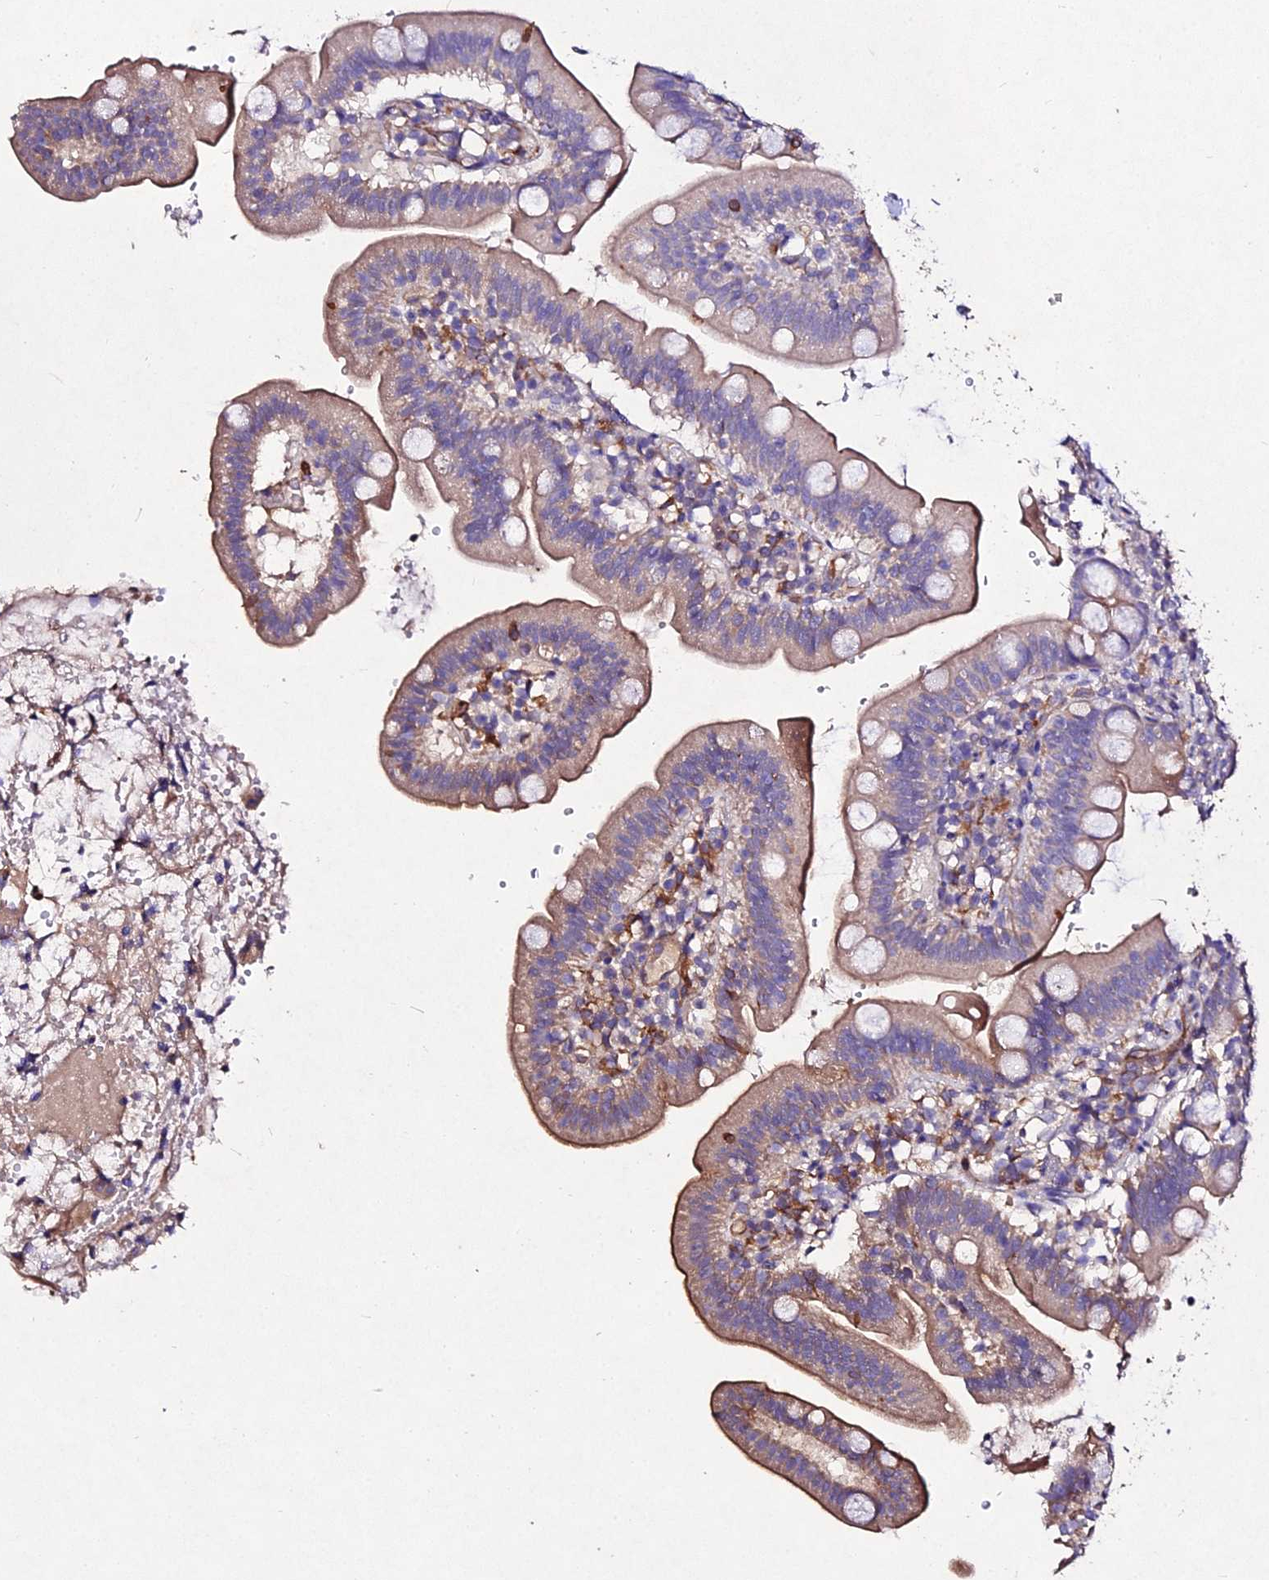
{"staining": {"intensity": "moderate", "quantity": "25%-75%", "location": "cytoplasmic/membranous"}, "tissue": "duodenum", "cell_type": "Glandular cells", "image_type": "normal", "snomed": [{"axis": "morphology", "description": "Normal tissue, NOS"}, {"axis": "topography", "description": "Duodenum"}], "caption": "A medium amount of moderate cytoplasmic/membranous expression is appreciated in about 25%-75% of glandular cells in normal duodenum.", "gene": "AP3M1", "patient": {"sex": "female", "age": 67}}